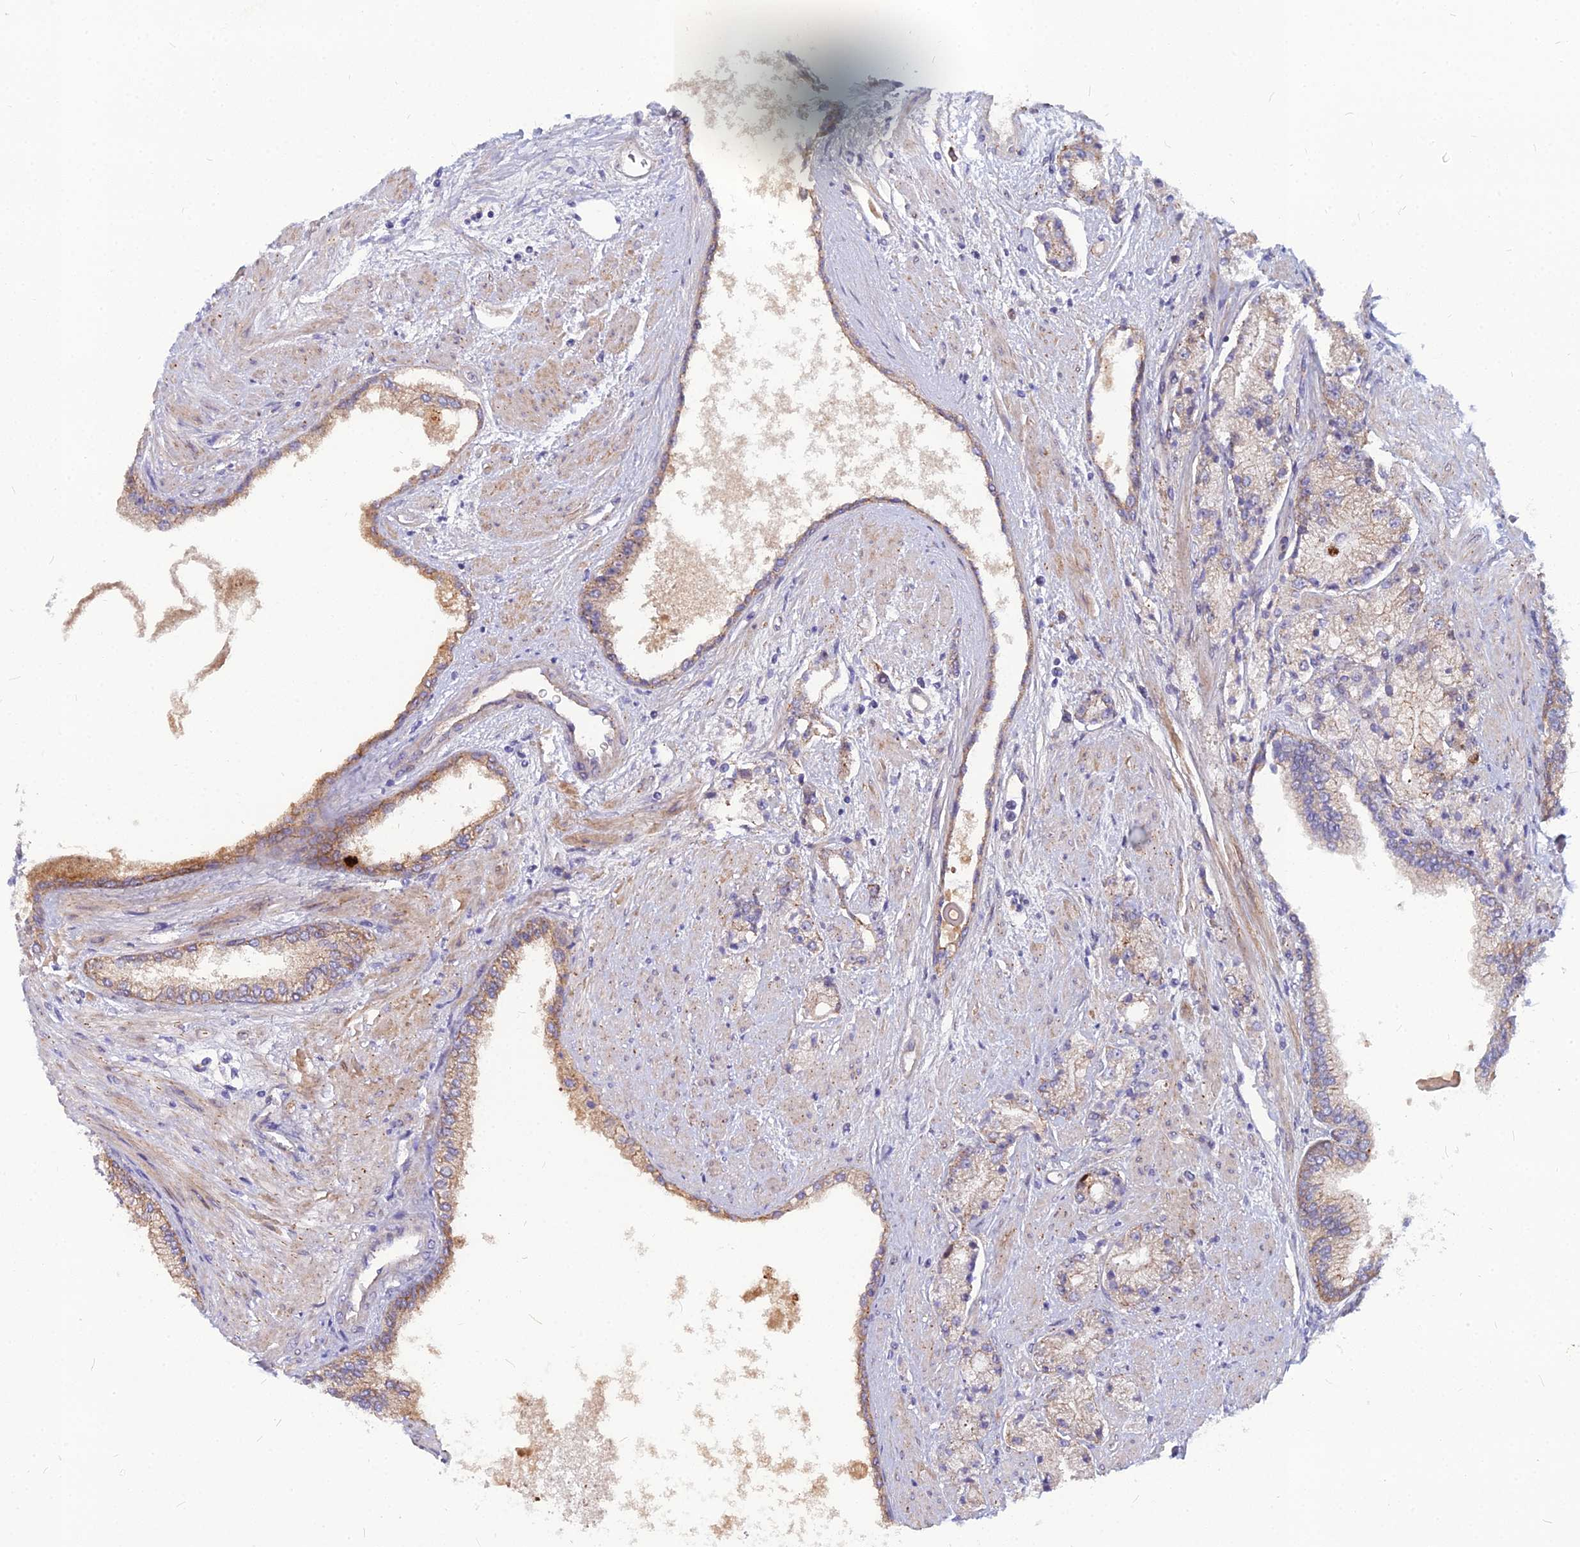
{"staining": {"intensity": "weak", "quantity": "<25%", "location": "cytoplasmic/membranous"}, "tissue": "prostate cancer", "cell_type": "Tumor cells", "image_type": "cancer", "snomed": [{"axis": "morphology", "description": "Adenocarcinoma, High grade"}, {"axis": "topography", "description": "Prostate"}], "caption": "This is an immunohistochemistry histopathology image of human prostate cancer (adenocarcinoma (high-grade)). There is no positivity in tumor cells.", "gene": "NUSAP1", "patient": {"sex": "male", "age": 67}}